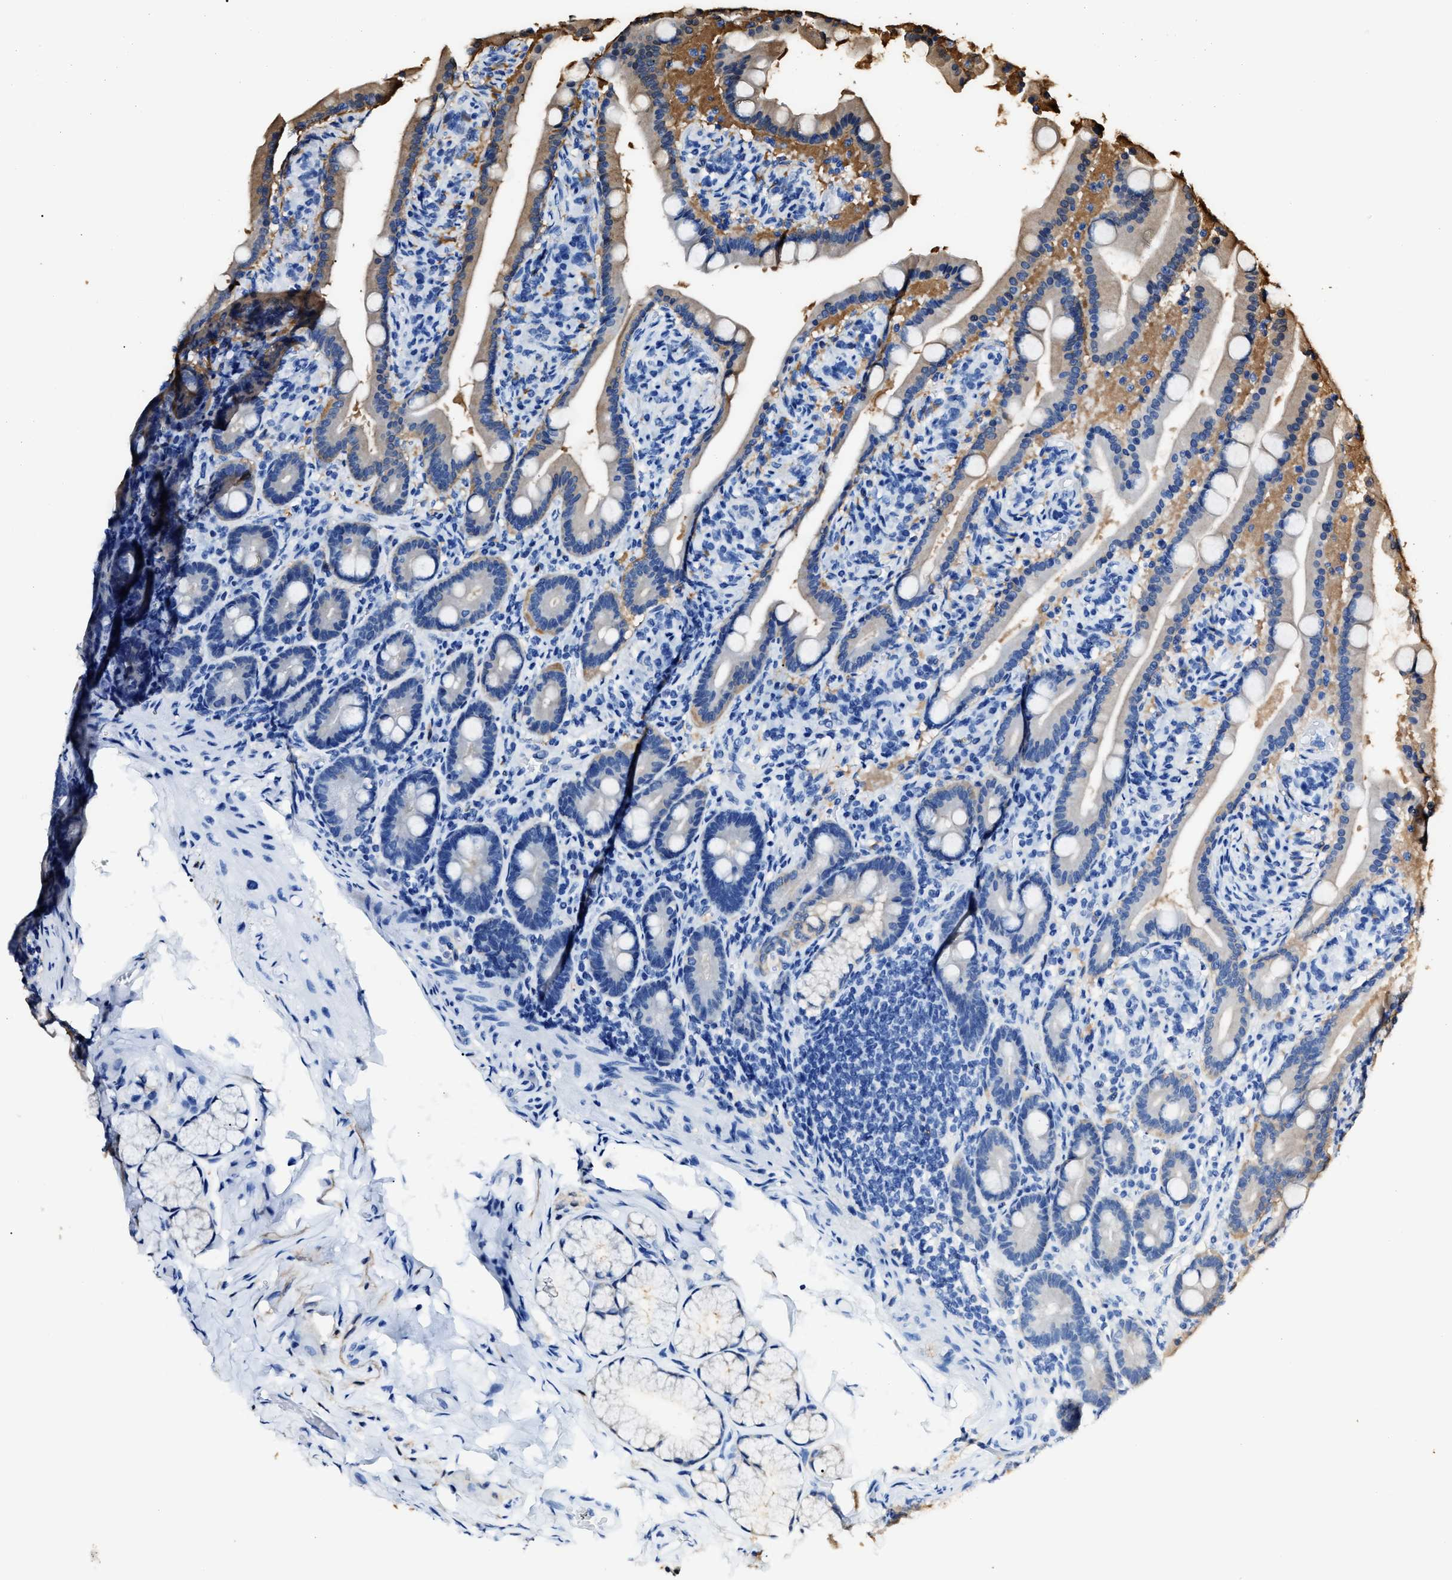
{"staining": {"intensity": "weak", "quantity": "<25%", "location": "cytoplasmic/membranous"}, "tissue": "duodenum", "cell_type": "Glandular cells", "image_type": "normal", "snomed": [{"axis": "morphology", "description": "Normal tissue, NOS"}, {"axis": "topography", "description": "Duodenum"}], "caption": "Unremarkable duodenum was stained to show a protein in brown. There is no significant staining in glandular cells. The staining was performed using DAB to visualize the protein expression in brown, while the nuclei were stained in blue with hematoxylin (Magnification: 20x).", "gene": "ALDH1A1", "patient": {"sex": "male", "age": 54}}